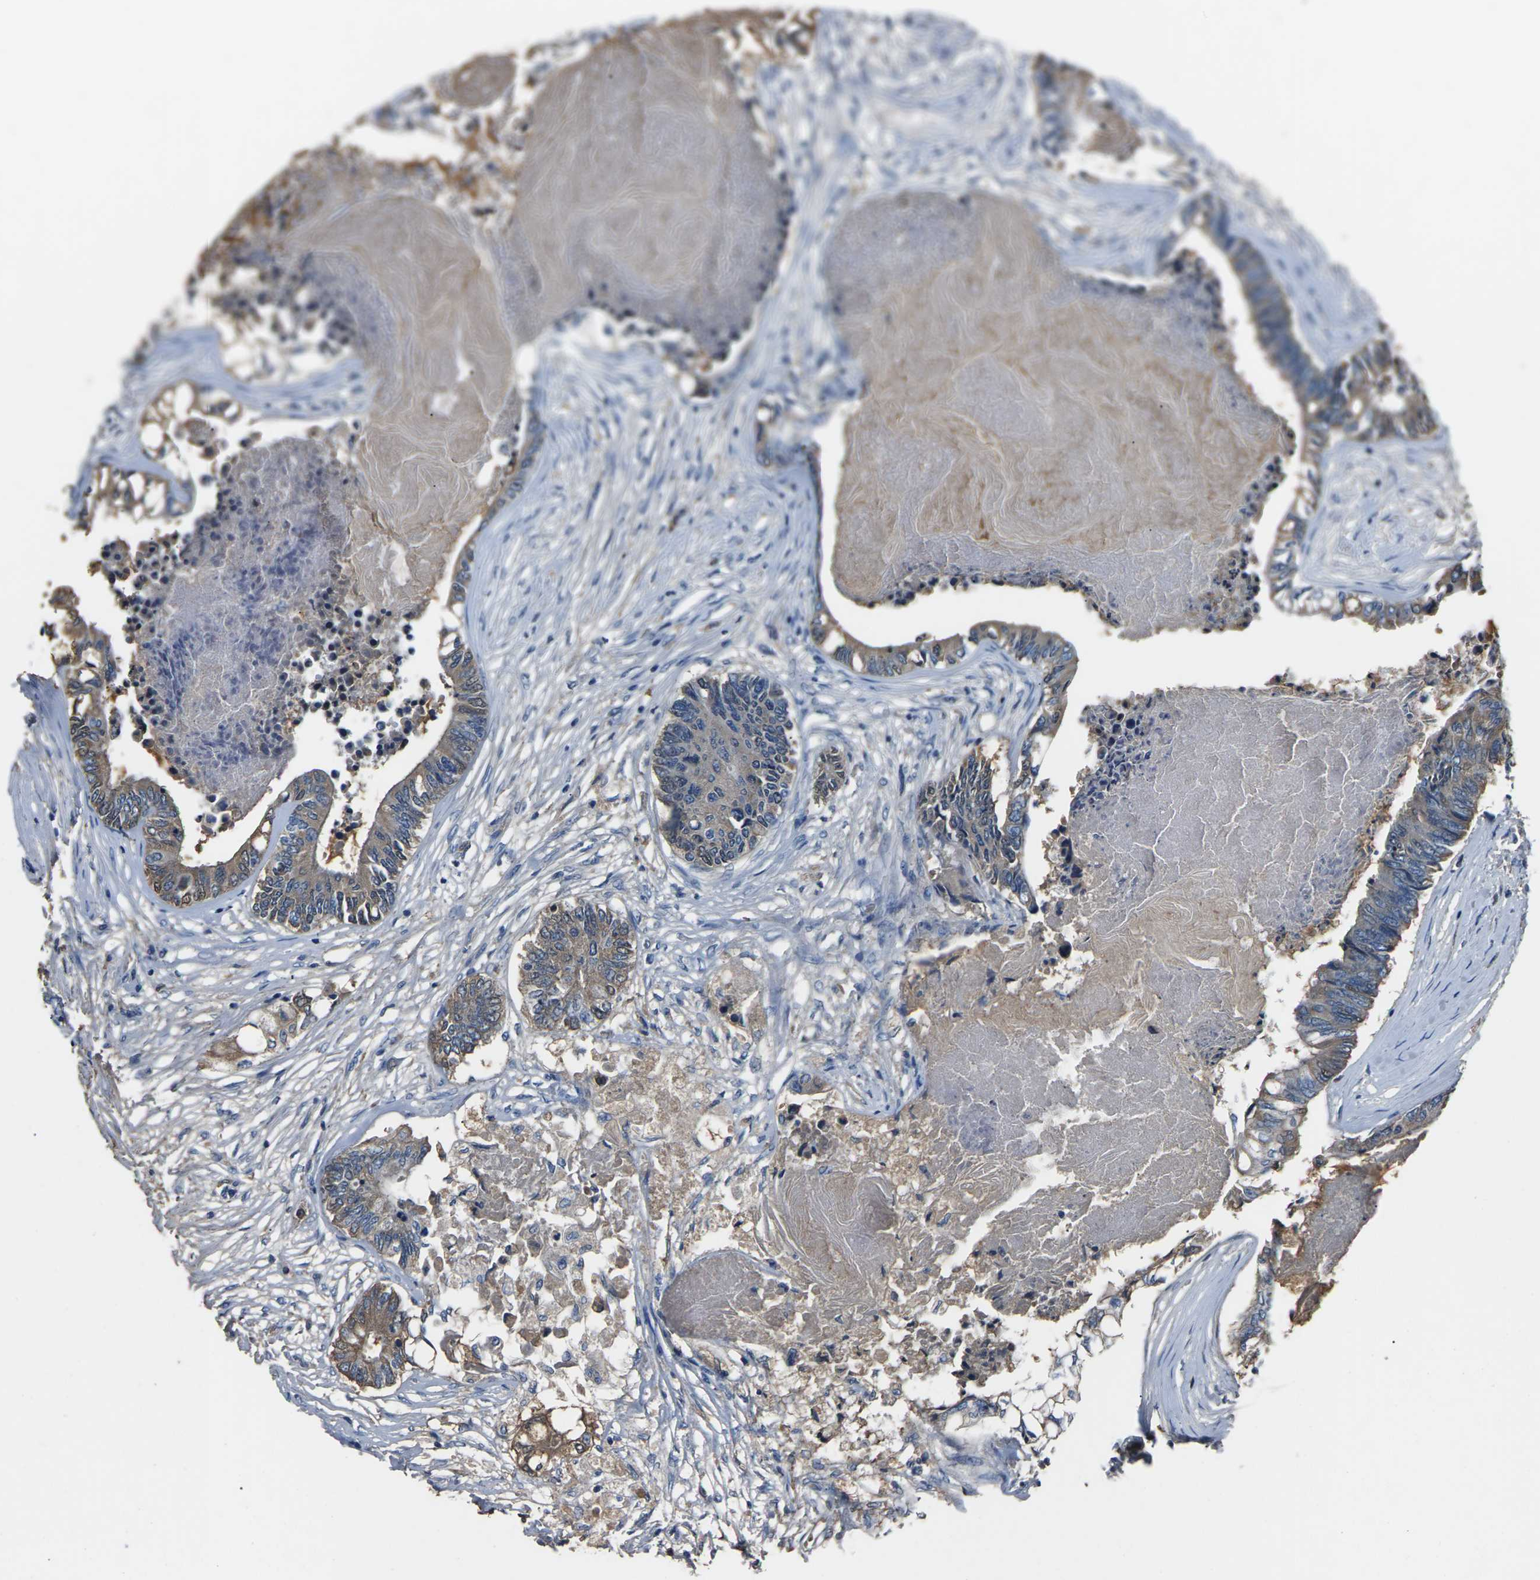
{"staining": {"intensity": "moderate", "quantity": ">75%", "location": "cytoplasmic/membranous"}, "tissue": "colorectal cancer", "cell_type": "Tumor cells", "image_type": "cancer", "snomed": [{"axis": "morphology", "description": "Adenocarcinoma, NOS"}, {"axis": "topography", "description": "Rectum"}], "caption": "DAB (3,3'-diaminobenzidine) immunohistochemical staining of human colorectal adenocarcinoma displays moderate cytoplasmic/membranous protein expression in approximately >75% of tumor cells.", "gene": "LEP", "patient": {"sex": "male", "age": 63}}